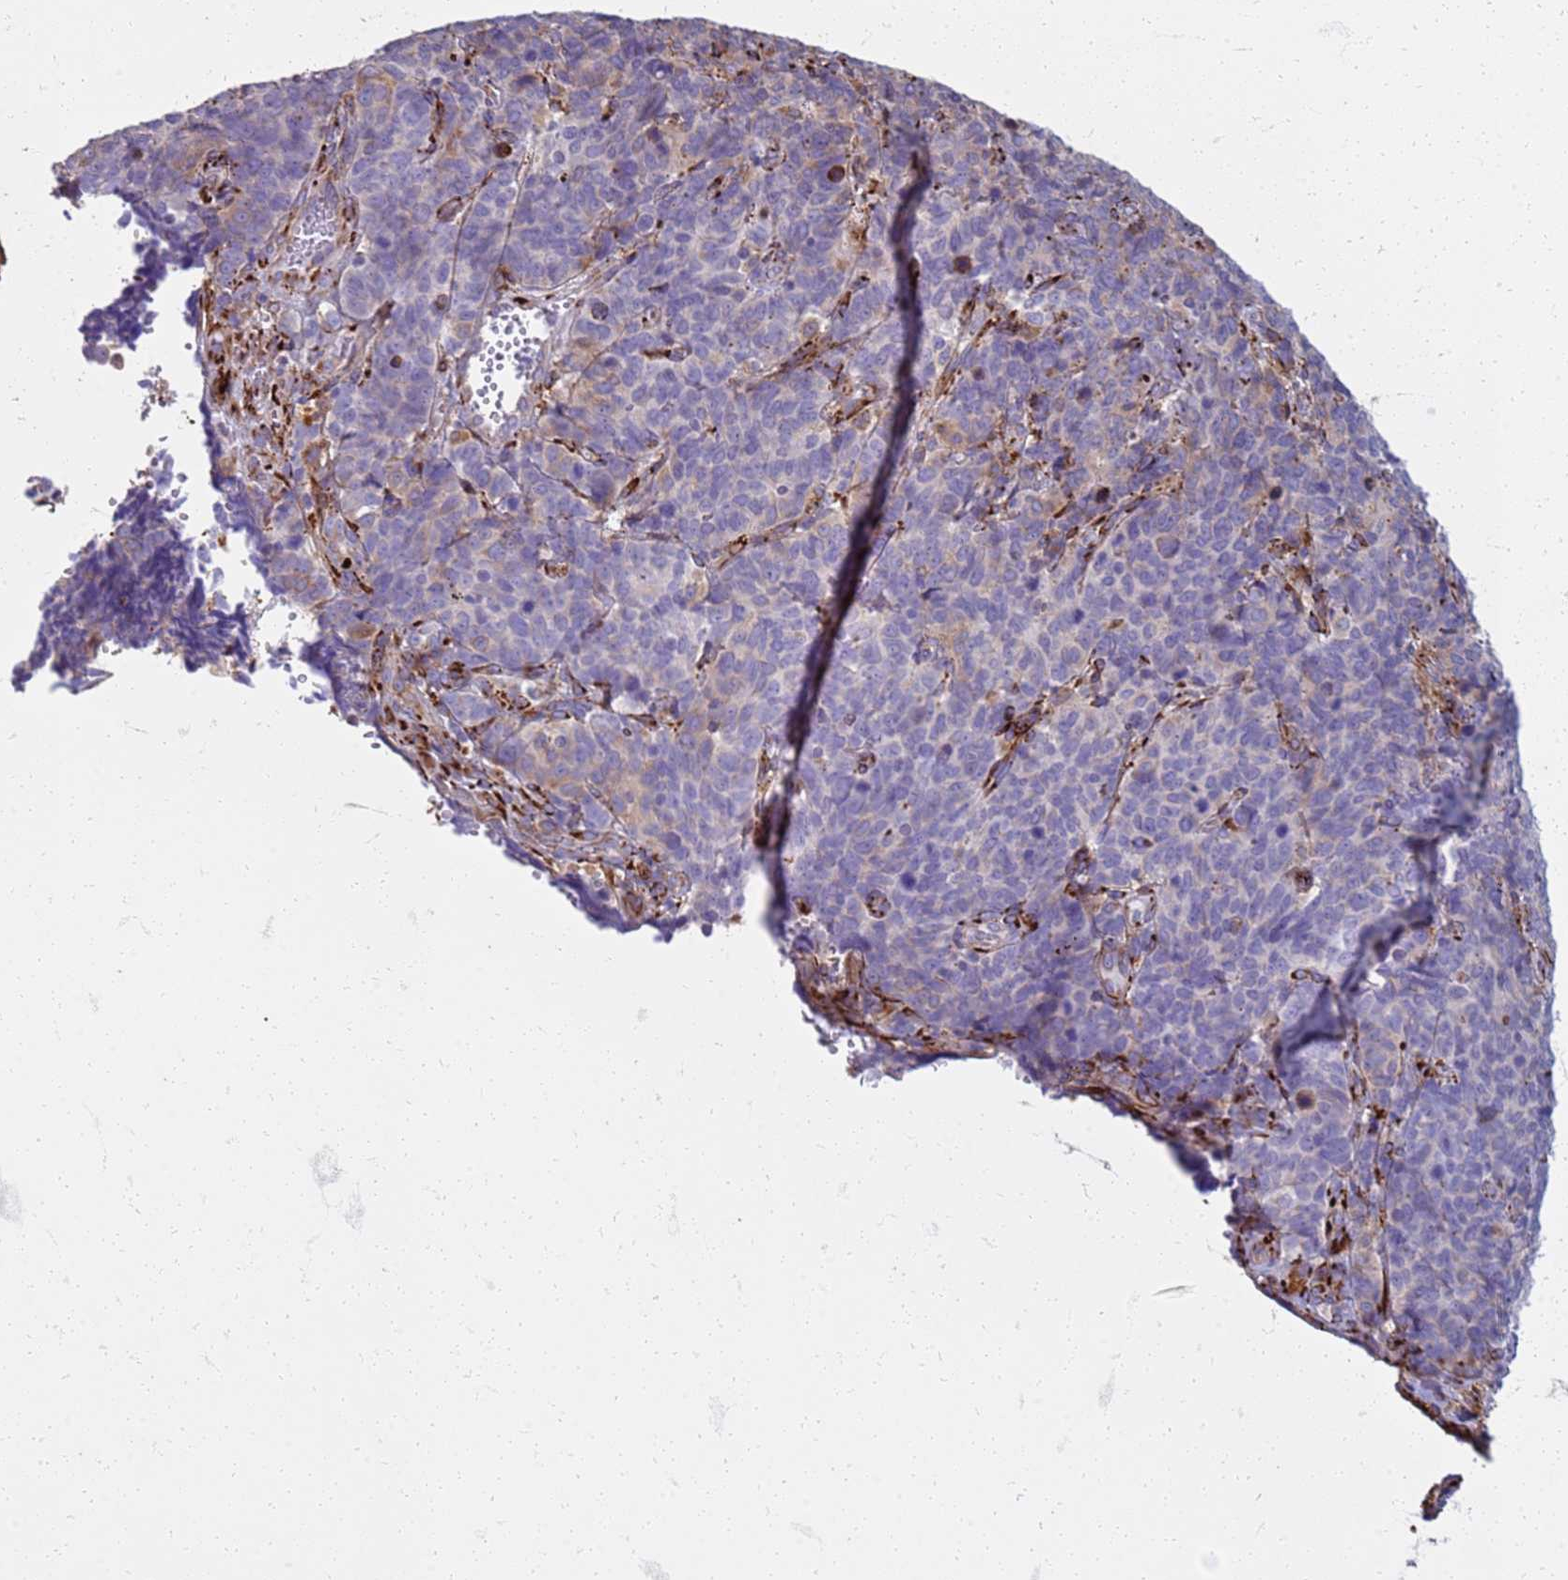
{"staining": {"intensity": "negative", "quantity": "none", "location": "none"}, "tissue": "cervical cancer", "cell_type": "Tumor cells", "image_type": "cancer", "snomed": [{"axis": "morphology", "description": "Squamous cell carcinoma, NOS"}, {"axis": "topography", "description": "Cervix"}], "caption": "A high-resolution photomicrograph shows immunohistochemistry staining of squamous cell carcinoma (cervical), which demonstrates no significant staining in tumor cells.", "gene": "PDK3", "patient": {"sex": "female", "age": 60}}